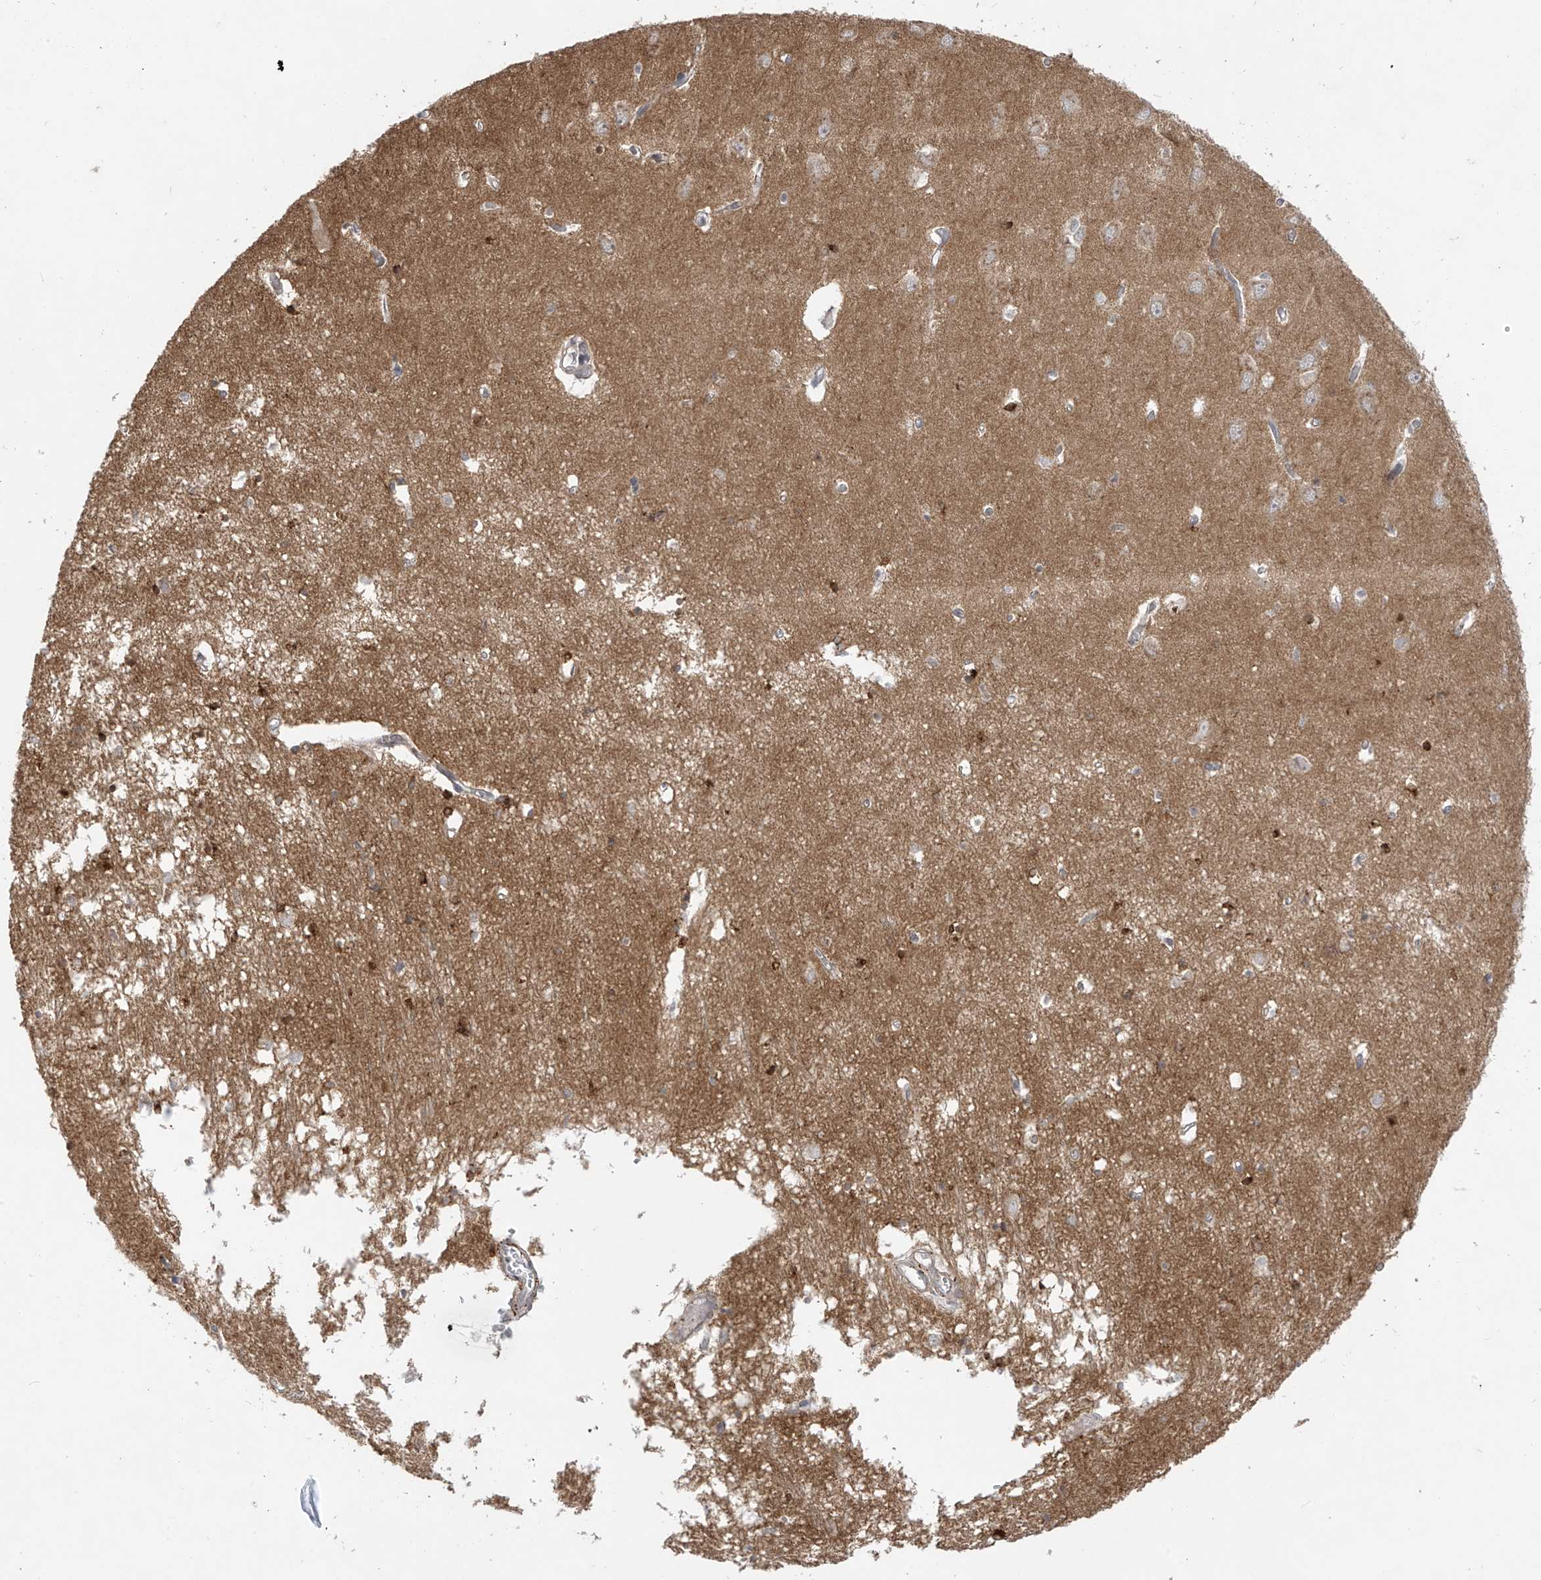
{"staining": {"intensity": "strong", "quantity": "<25%", "location": "cytoplasmic/membranous"}, "tissue": "hippocampus", "cell_type": "Glial cells", "image_type": "normal", "snomed": [{"axis": "morphology", "description": "Normal tissue, NOS"}, {"axis": "topography", "description": "Hippocampus"}], "caption": "Brown immunohistochemical staining in unremarkable human hippocampus displays strong cytoplasmic/membranous positivity in about <25% of glial cells. The staining was performed using DAB (3,3'-diaminobenzidine), with brown indicating positive protein expression. Nuclei are stained blue with hematoxylin.", "gene": "DGKQ", "patient": {"sex": "male", "age": 70}}